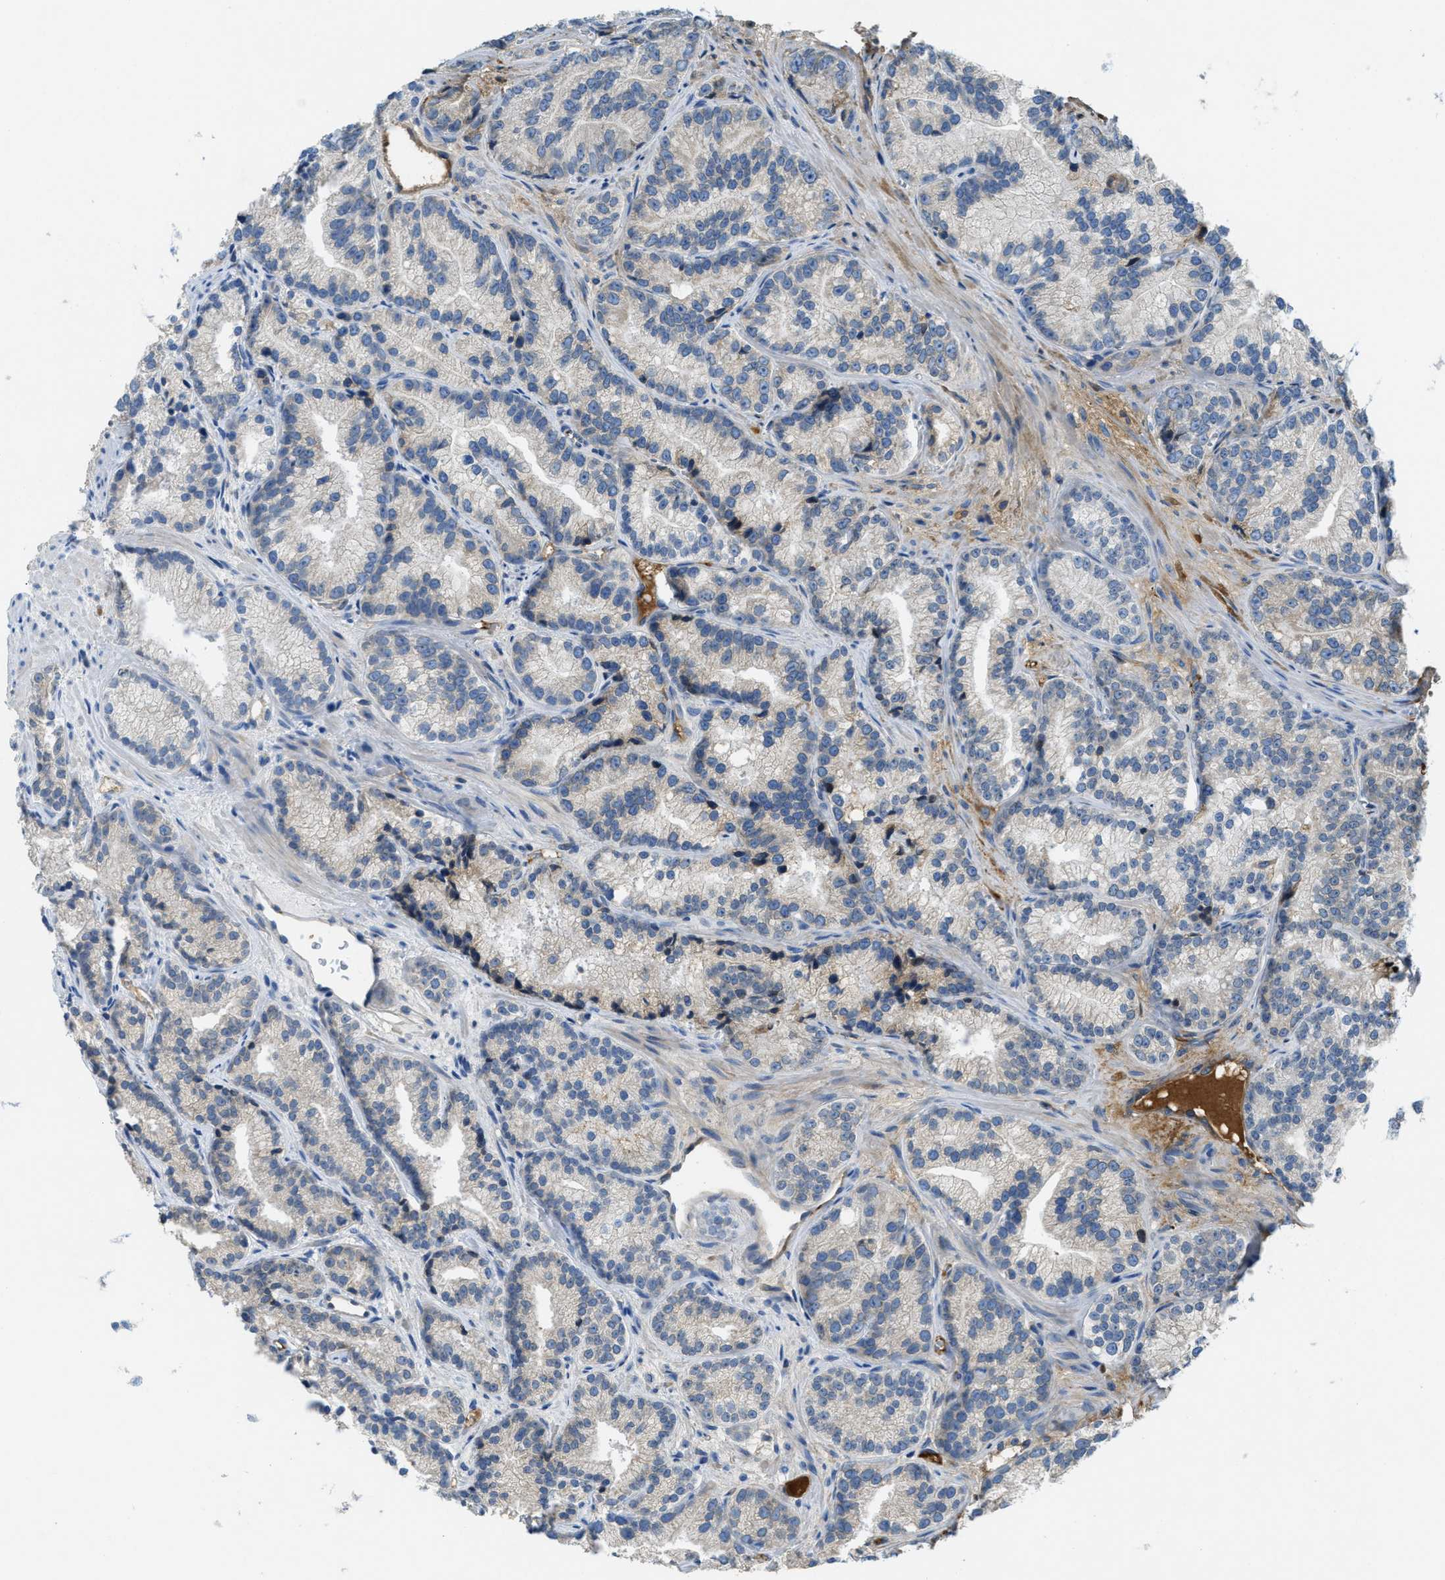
{"staining": {"intensity": "weak", "quantity": "<25%", "location": "cytoplasmic/membranous"}, "tissue": "prostate cancer", "cell_type": "Tumor cells", "image_type": "cancer", "snomed": [{"axis": "morphology", "description": "Adenocarcinoma, Low grade"}, {"axis": "topography", "description": "Prostate"}], "caption": "A photomicrograph of adenocarcinoma (low-grade) (prostate) stained for a protein exhibits no brown staining in tumor cells.", "gene": "MPDU1", "patient": {"sex": "male", "age": 89}}